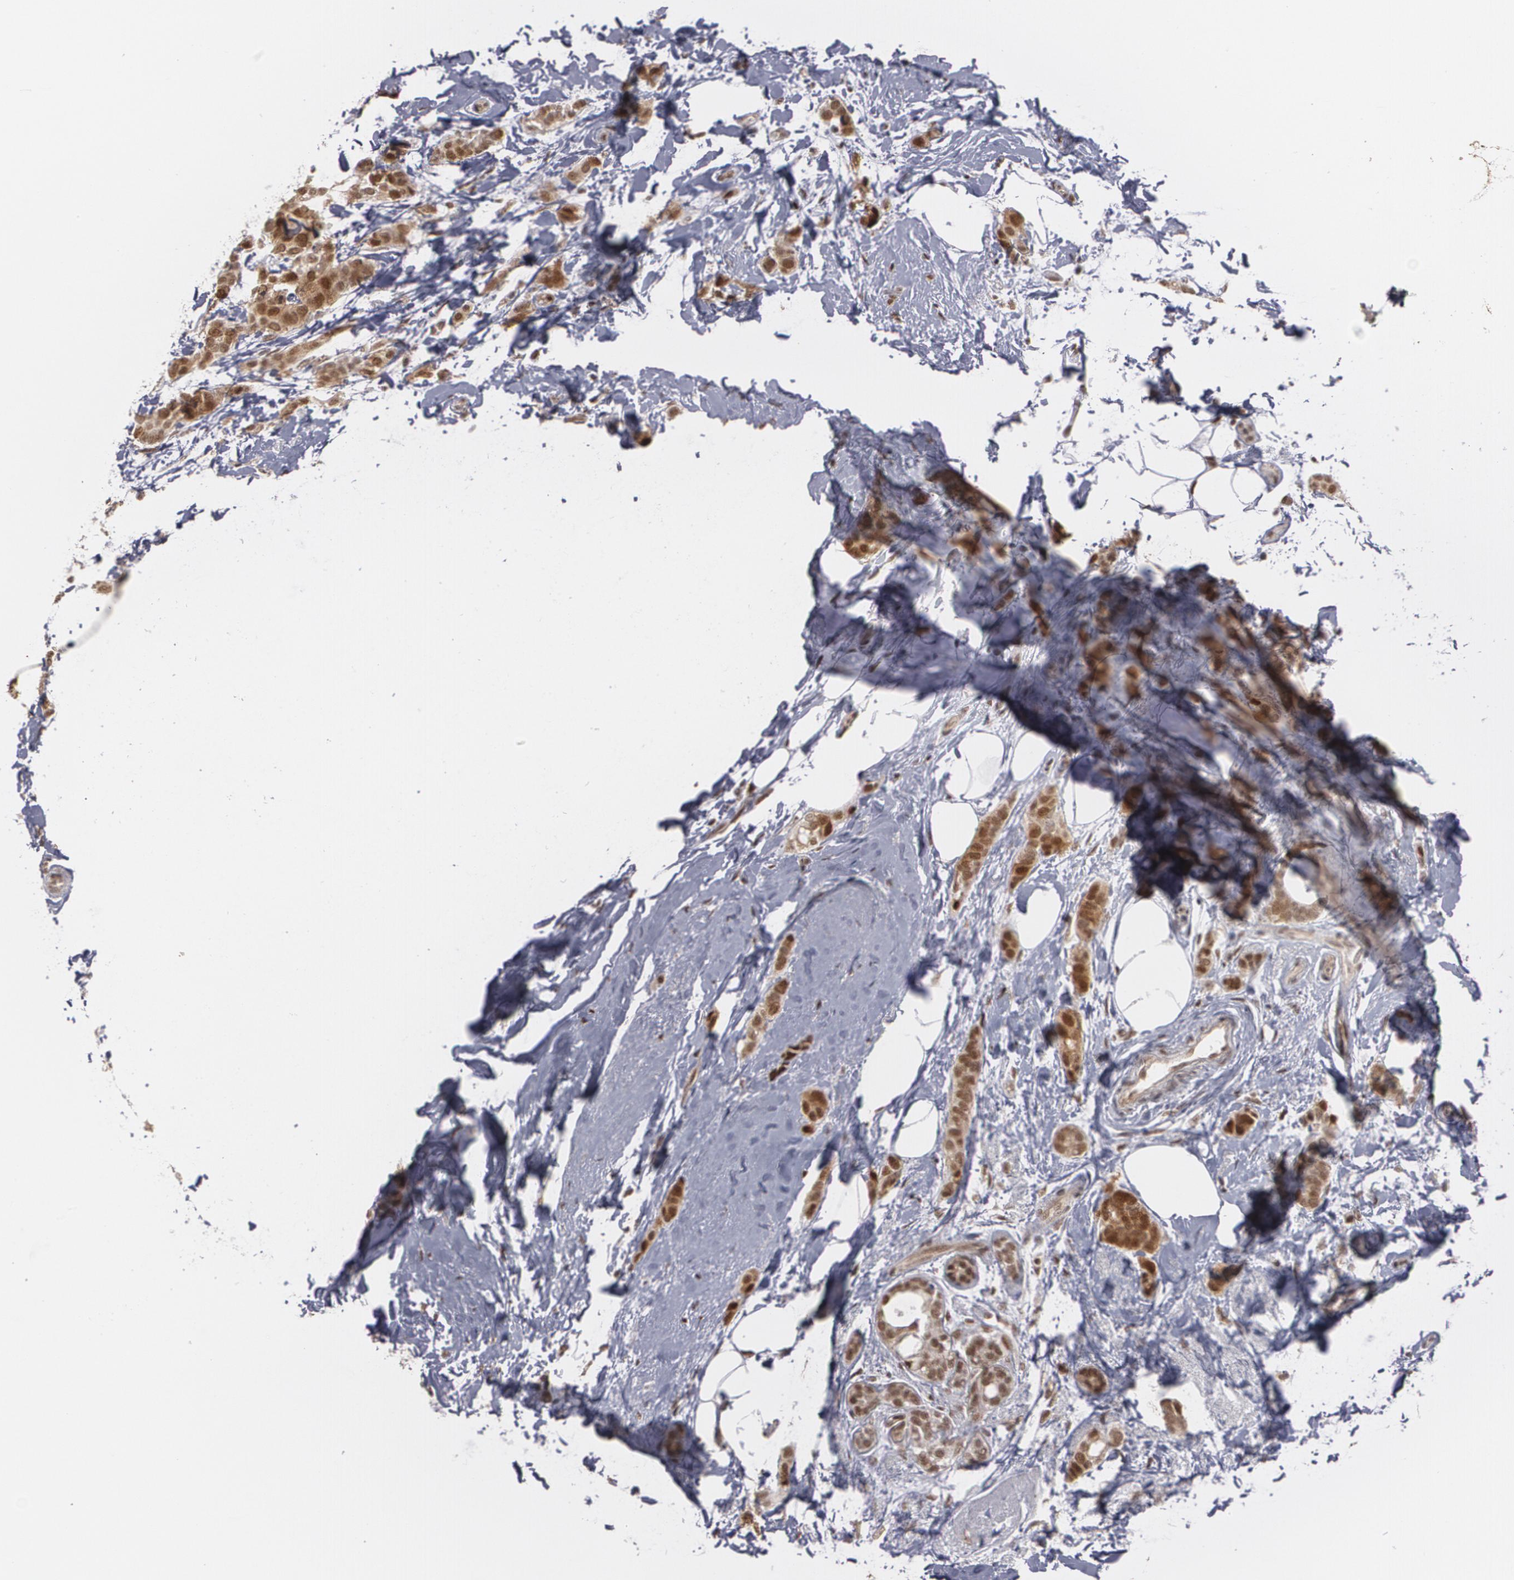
{"staining": {"intensity": "moderate", "quantity": ">75%", "location": "nuclear"}, "tissue": "breast cancer", "cell_type": "Tumor cells", "image_type": "cancer", "snomed": [{"axis": "morphology", "description": "Duct carcinoma"}, {"axis": "topography", "description": "Breast"}], "caption": "Breast cancer (intraductal carcinoma) tissue demonstrates moderate nuclear staining in approximately >75% of tumor cells, visualized by immunohistochemistry.", "gene": "ZNF75A", "patient": {"sex": "female", "age": 54}}